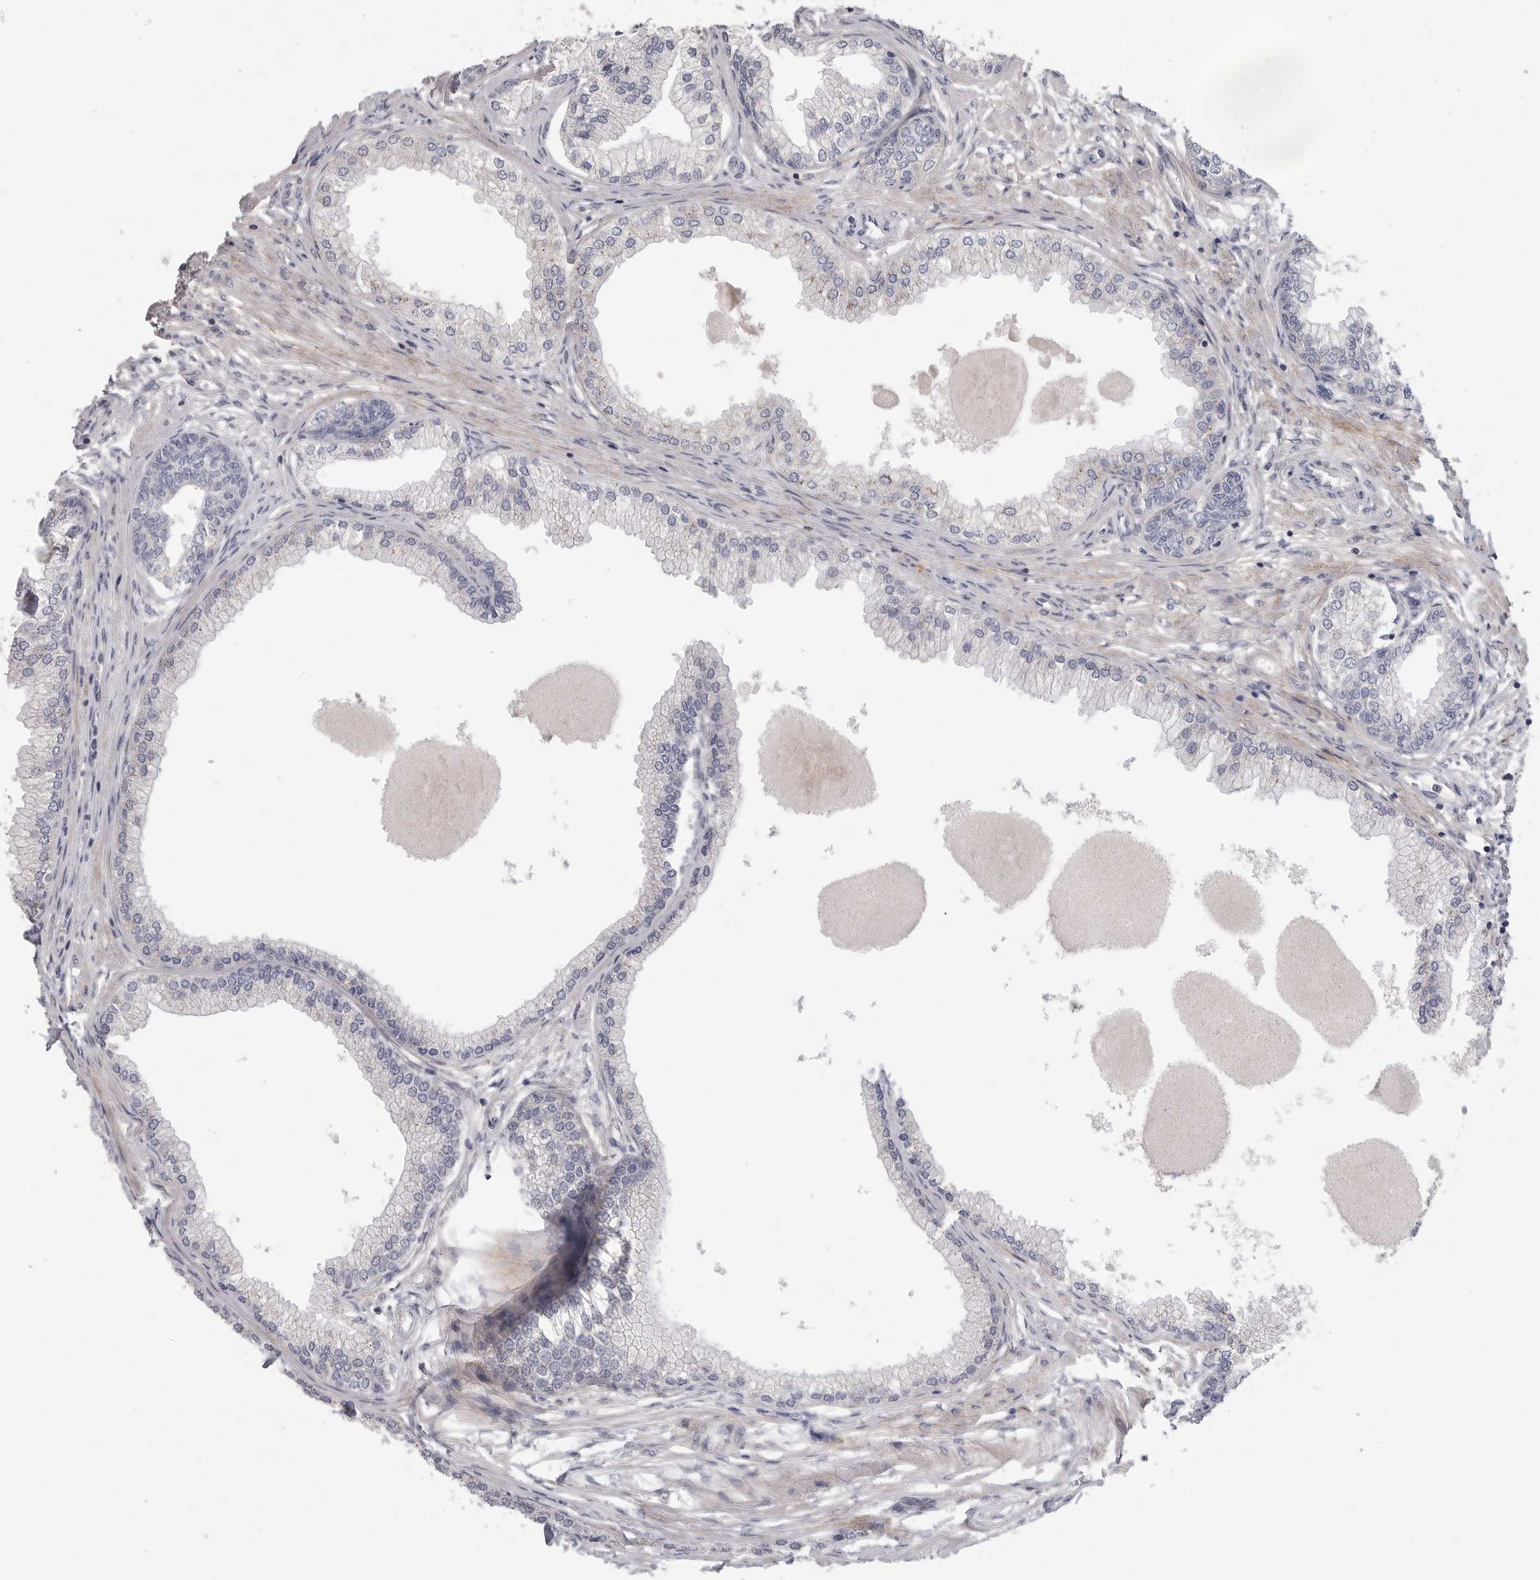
{"staining": {"intensity": "negative", "quantity": "none", "location": "none"}, "tissue": "prostate", "cell_type": "Glandular cells", "image_type": "normal", "snomed": [{"axis": "morphology", "description": "Normal tissue, NOS"}, {"axis": "morphology", "description": "Urothelial carcinoma, Low grade"}, {"axis": "topography", "description": "Urinary bladder"}, {"axis": "topography", "description": "Prostate"}], "caption": "There is no significant staining in glandular cells of prostate. Nuclei are stained in blue.", "gene": "SDC3", "patient": {"sex": "male", "age": 60}}